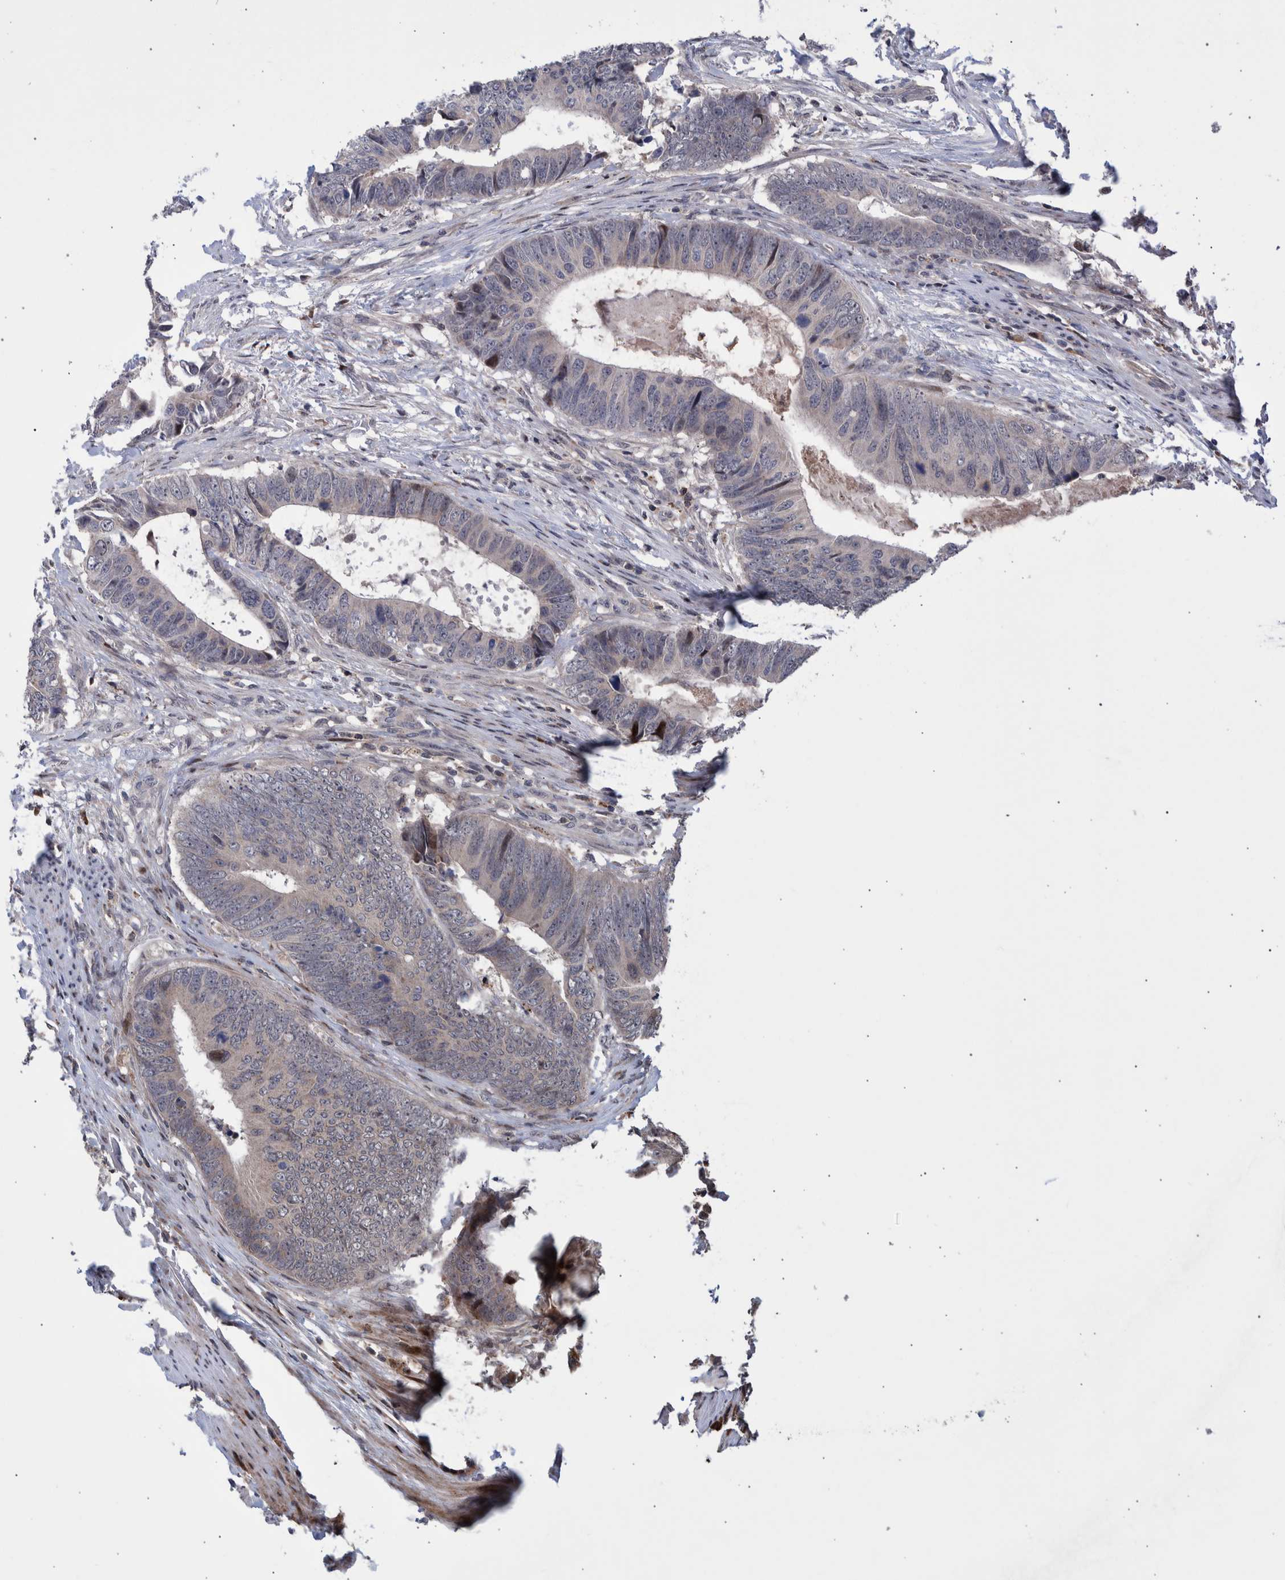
{"staining": {"intensity": "weak", "quantity": "25%-75%", "location": "cytoplasmic/membranous"}, "tissue": "colorectal cancer", "cell_type": "Tumor cells", "image_type": "cancer", "snomed": [{"axis": "morphology", "description": "Adenocarcinoma, NOS"}, {"axis": "topography", "description": "Colon"}], "caption": "Colorectal adenocarcinoma stained for a protein (brown) displays weak cytoplasmic/membranous positive positivity in about 25%-75% of tumor cells.", "gene": "SHISA6", "patient": {"sex": "male", "age": 56}}